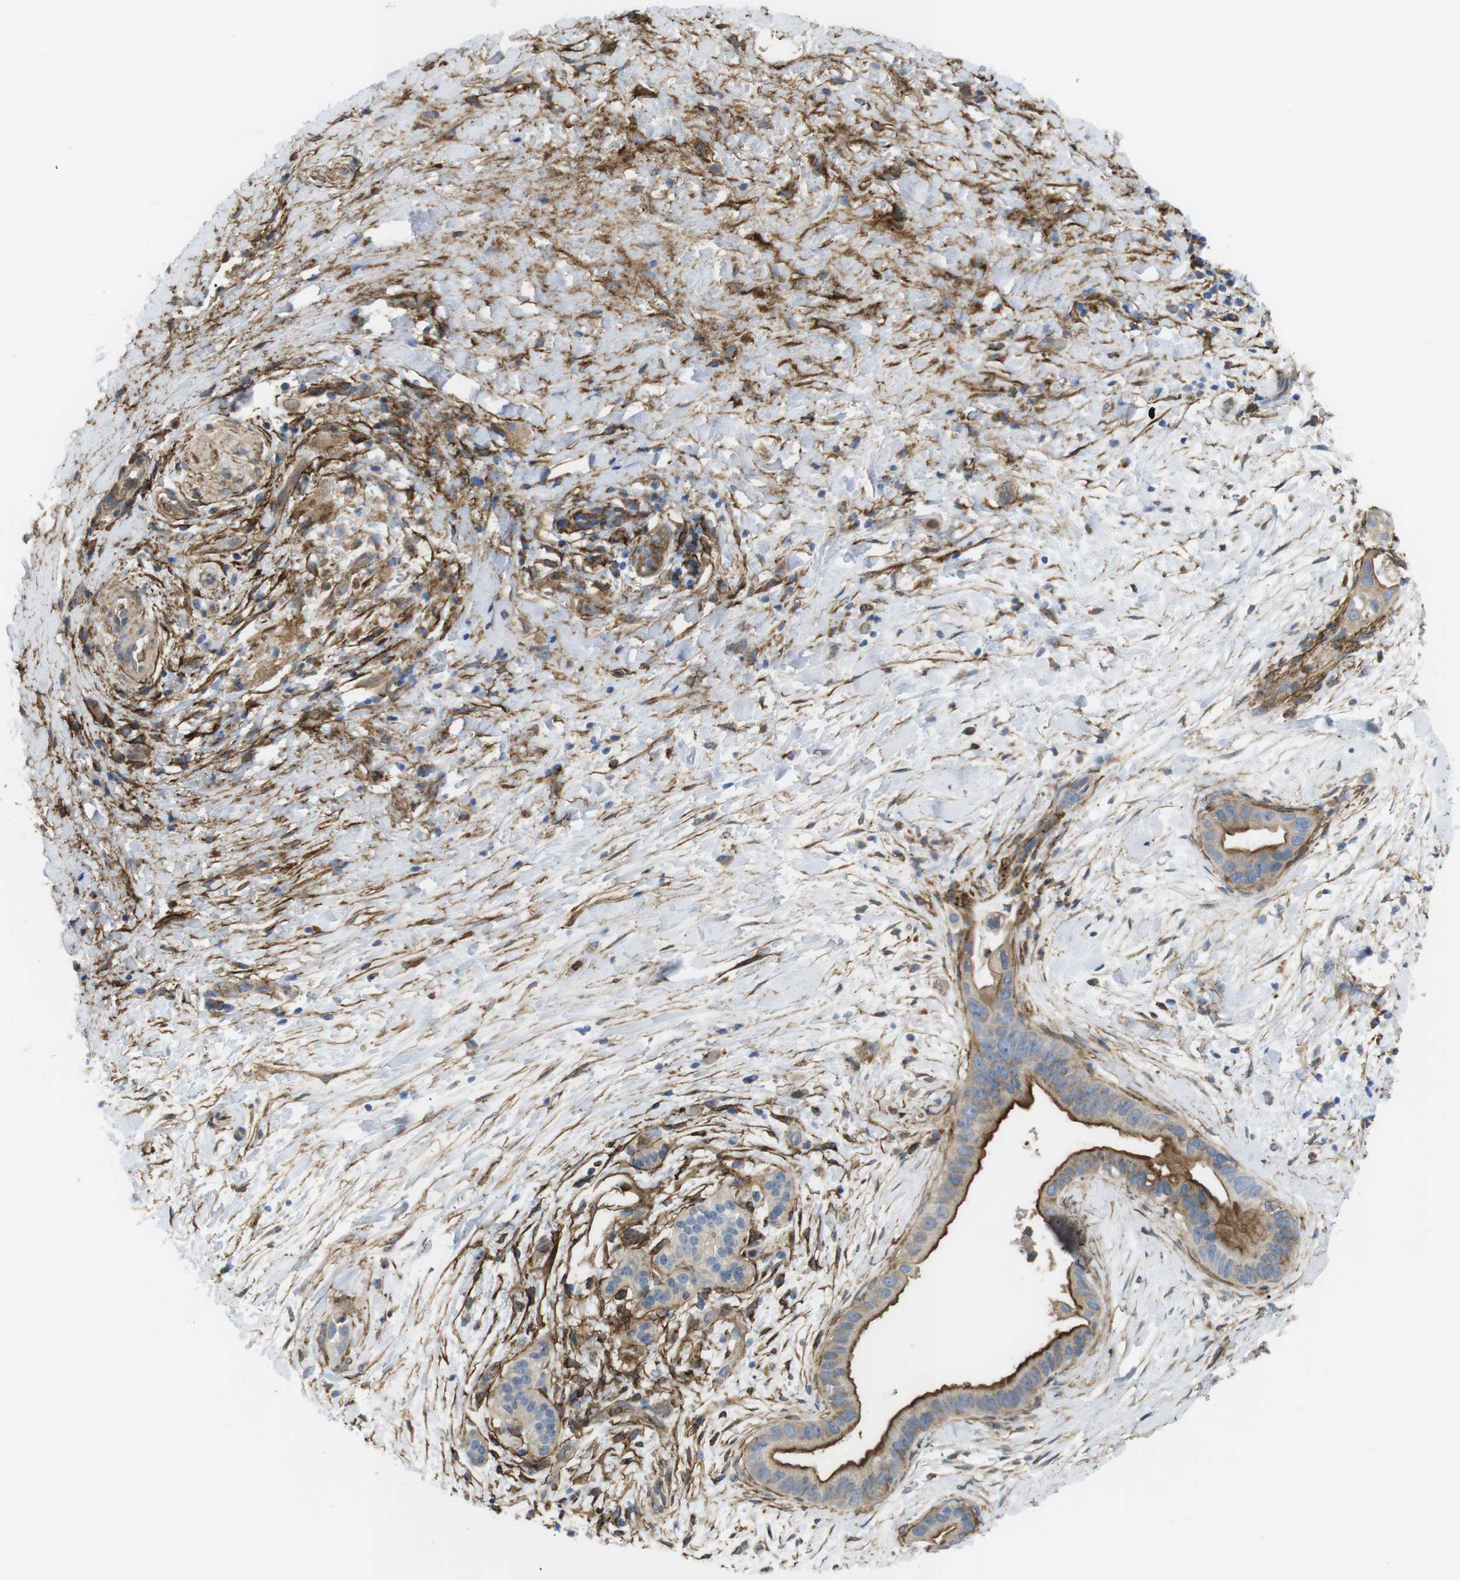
{"staining": {"intensity": "moderate", "quantity": "25%-75%", "location": "cytoplasmic/membranous"}, "tissue": "pancreatic cancer", "cell_type": "Tumor cells", "image_type": "cancer", "snomed": [{"axis": "morphology", "description": "Adenocarcinoma, NOS"}, {"axis": "topography", "description": "Pancreas"}], "caption": "A micrograph of pancreatic adenocarcinoma stained for a protein exhibits moderate cytoplasmic/membranous brown staining in tumor cells. The staining was performed using DAB, with brown indicating positive protein expression. Nuclei are stained blue with hematoxylin.", "gene": "CYBRD1", "patient": {"sex": "male", "age": 55}}